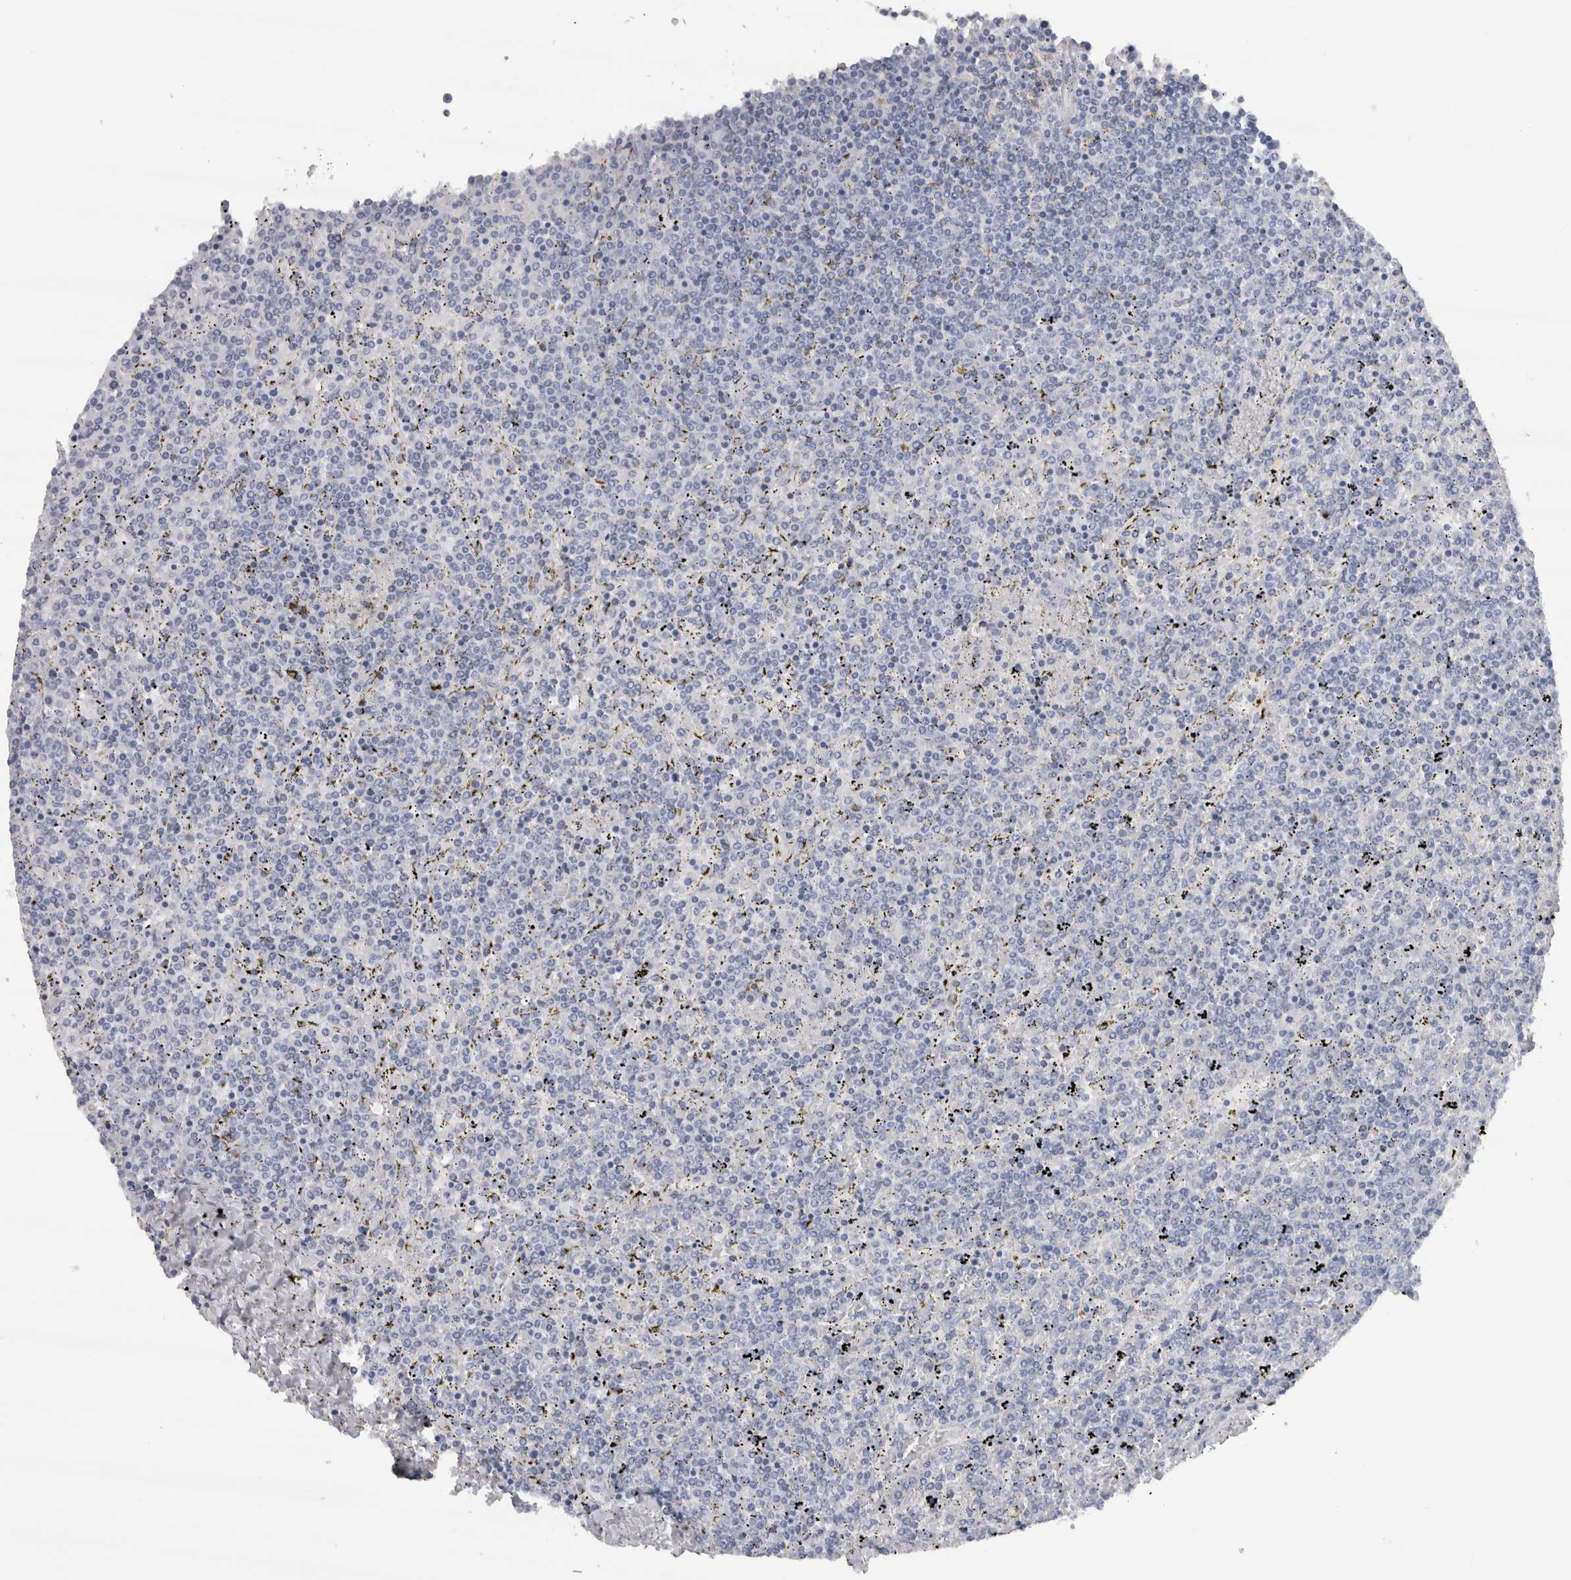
{"staining": {"intensity": "negative", "quantity": "none", "location": "none"}, "tissue": "lymphoma", "cell_type": "Tumor cells", "image_type": "cancer", "snomed": [{"axis": "morphology", "description": "Malignant lymphoma, non-Hodgkin's type, Low grade"}, {"axis": "topography", "description": "Spleen"}], "caption": "Histopathology image shows no significant protein positivity in tumor cells of lymphoma.", "gene": "CDH17", "patient": {"sex": "female", "age": 19}}